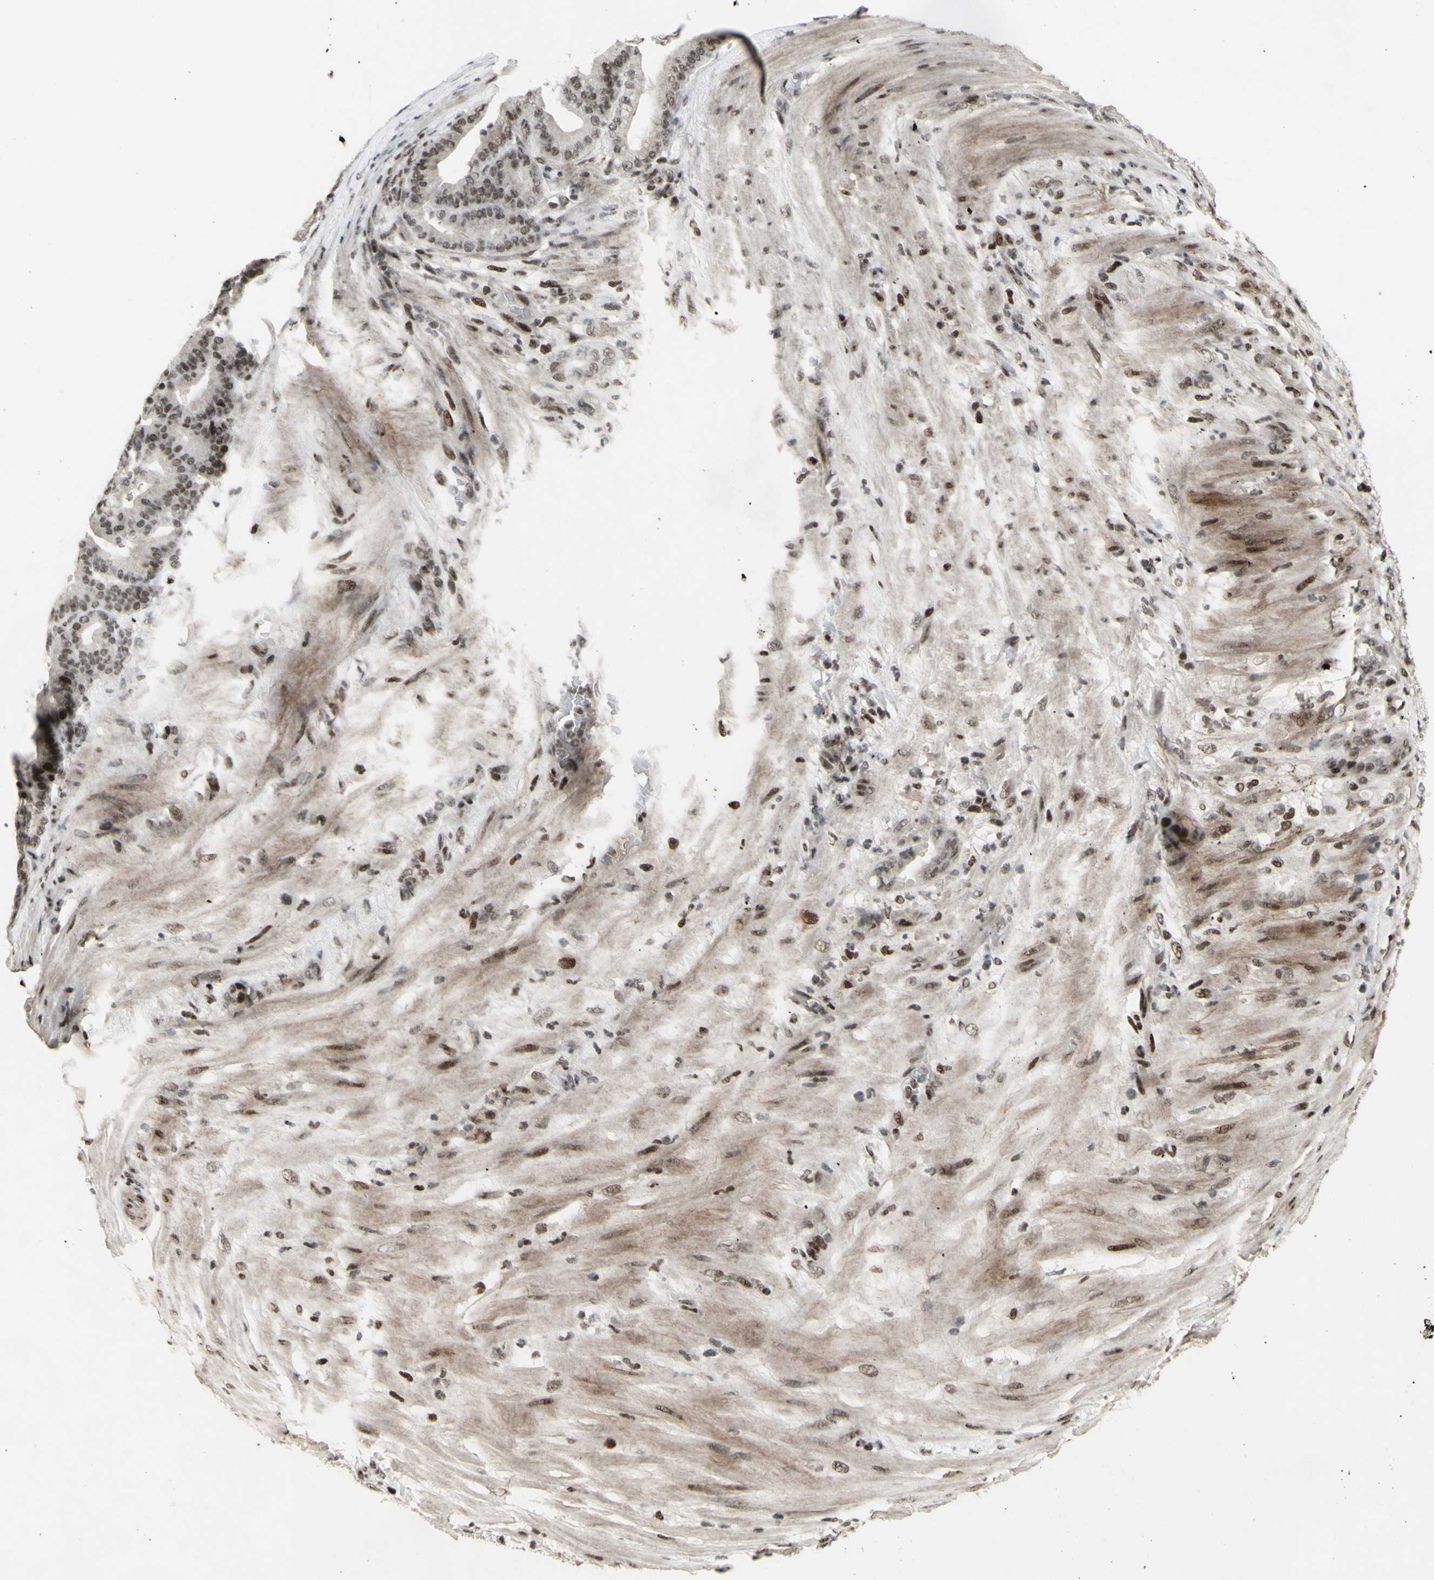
{"staining": {"intensity": "moderate", "quantity": "<25%", "location": "nuclear"}, "tissue": "pancreatic cancer", "cell_type": "Tumor cells", "image_type": "cancer", "snomed": [{"axis": "morphology", "description": "Adenocarcinoma, NOS"}, {"axis": "topography", "description": "Pancreas"}], "caption": "Immunohistochemical staining of pancreatic cancer exhibits low levels of moderate nuclear expression in approximately <25% of tumor cells.", "gene": "SUPT6H", "patient": {"sex": "male", "age": 63}}